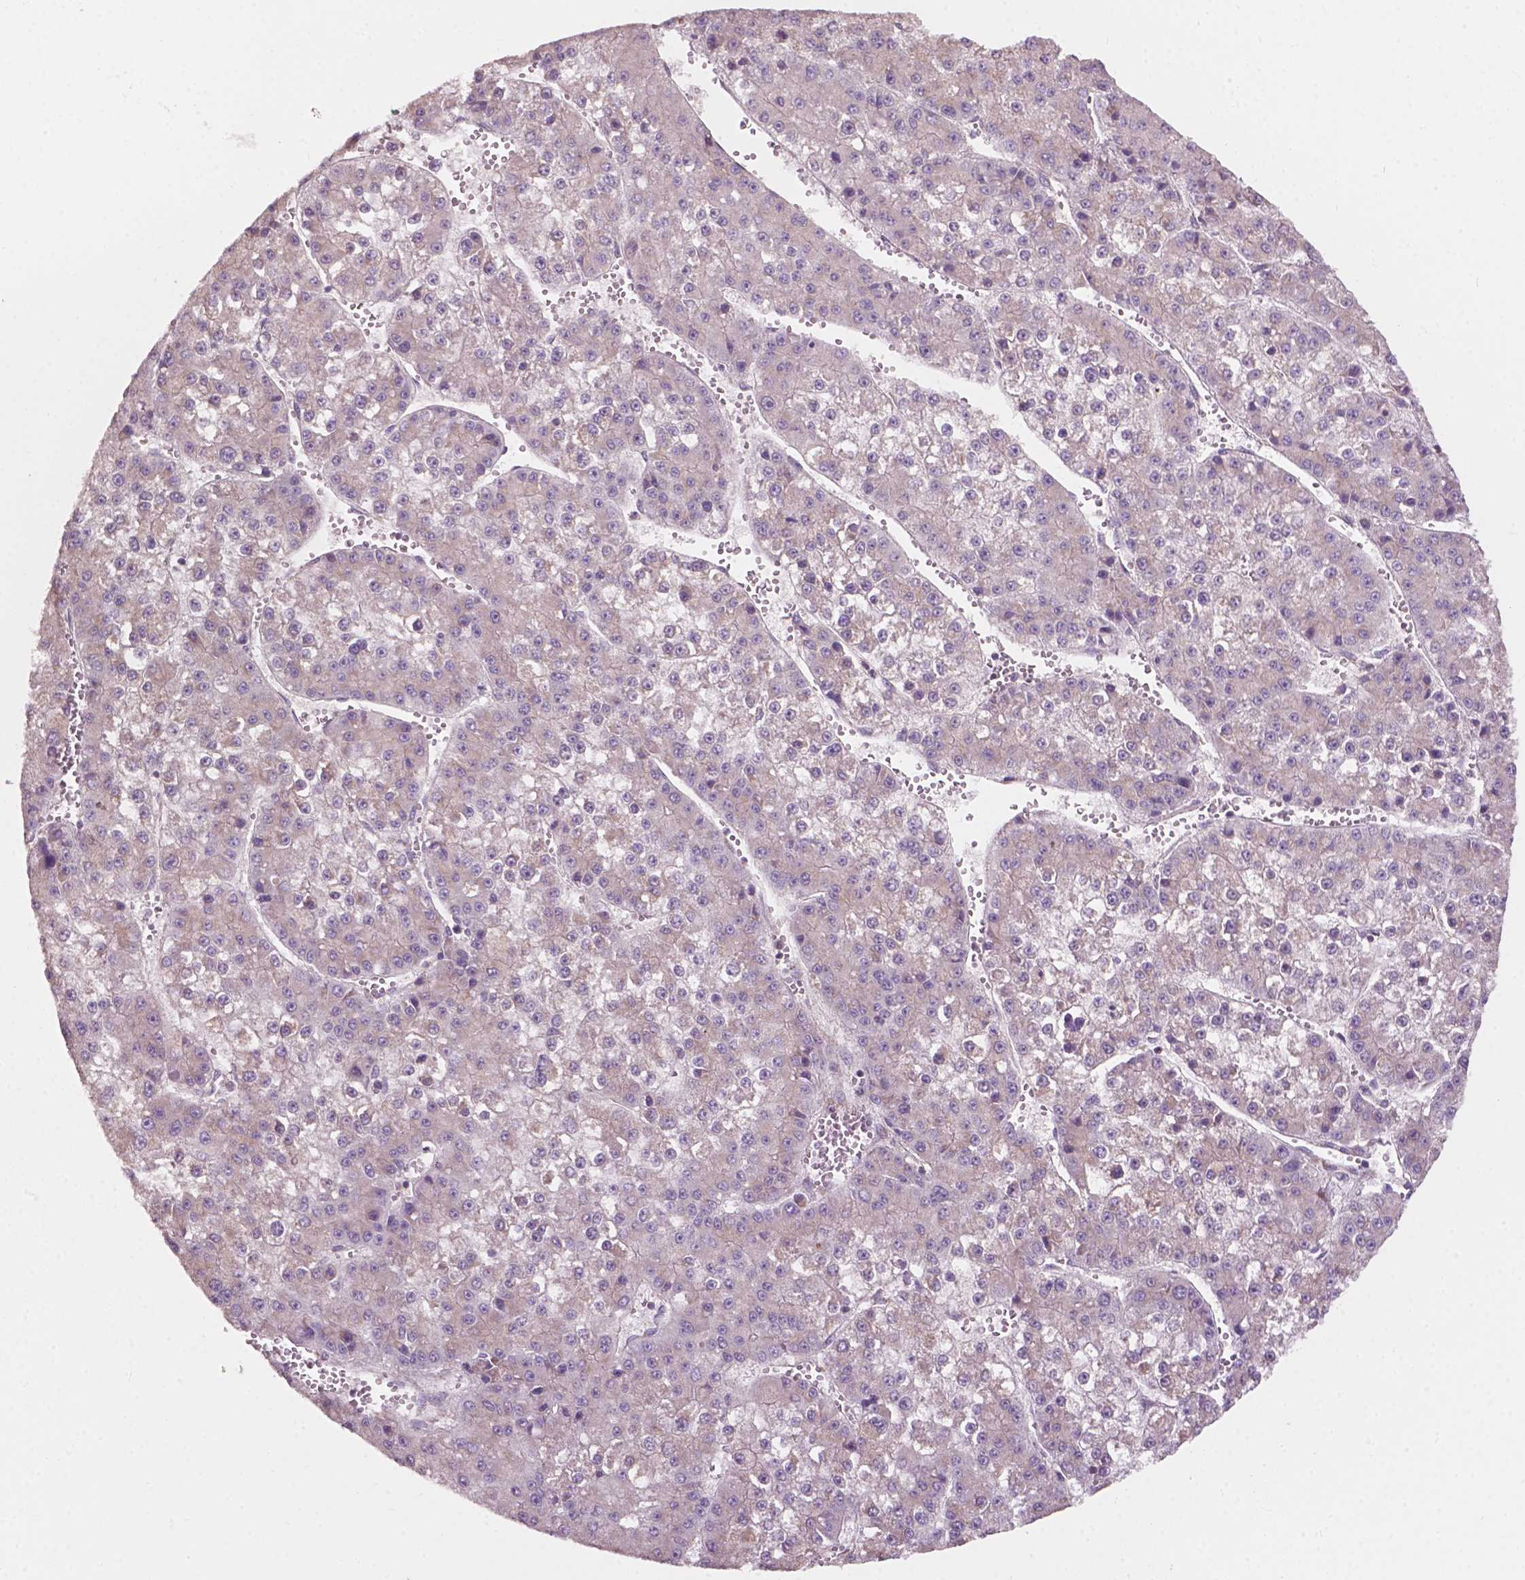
{"staining": {"intensity": "negative", "quantity": "none", "location": "none"}, "tissue": "liver cancer", "cell_type": "Tumor cells", "image_type": "cancer", "snomed": [{"axis": "morphology", "description": "Carcinoma, Hepatocellular, NOS"}, {"axis": "topography", "description": "Liver"}], "caption": "Tumor cells are negative for brown protein staining in hepatocellular carcinoma (liver).", "gene": "NDUFA10", "patient": {"sex": "female", "age": 73}}